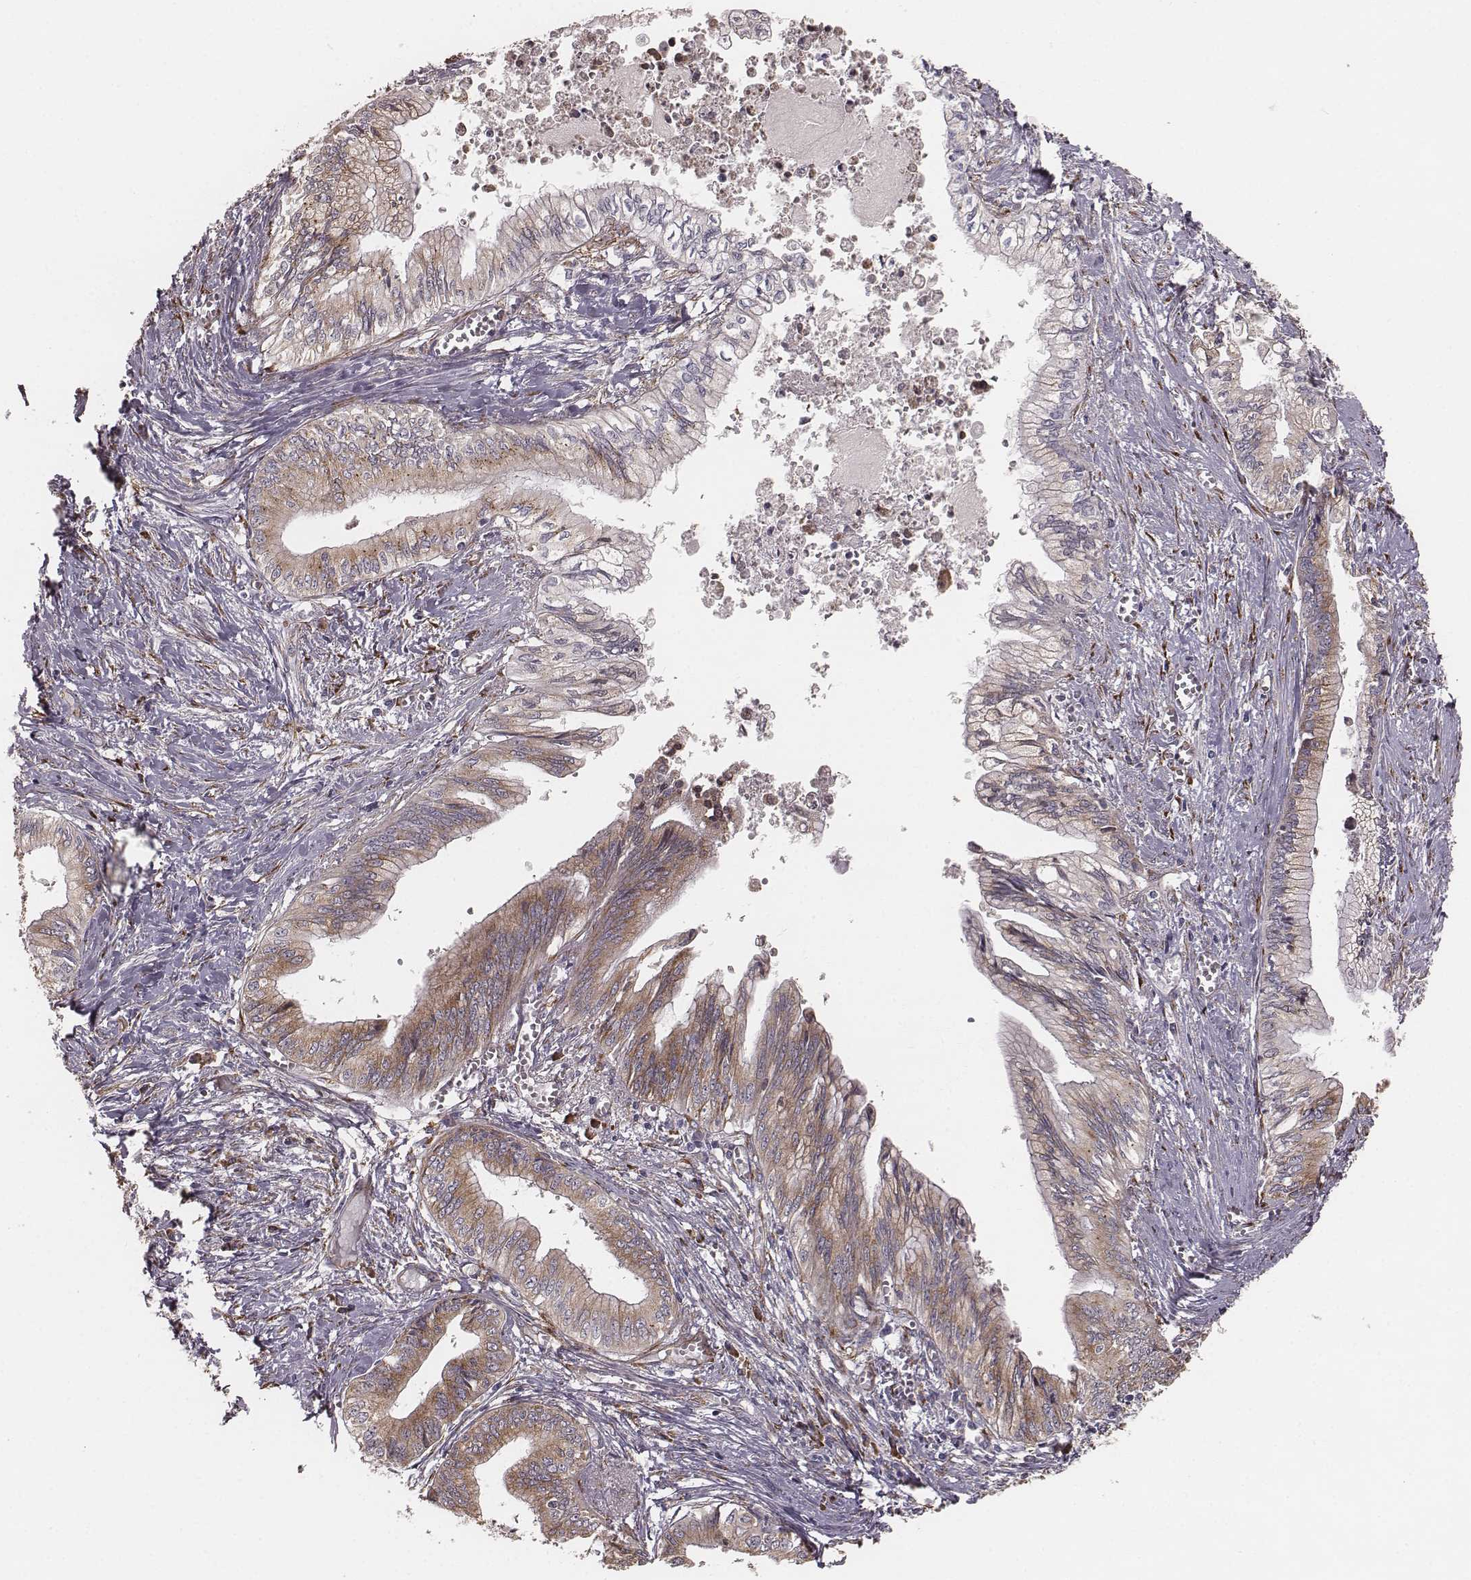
{"staining": {"intensity": "moderate", "quantity": "25%-75%", "location": "cytoplasmic/membranous"}, "tissue": "pancreatic cancer", "cell_type": "Tumor cells", "image_type": "cancer", "snomed": [{"axis": "morphology", "description": "Adenocarcinoma, NOS"}, {"axis": "topography", "description": "Pancreas"}], "caption": "Immunohistochemistry micrograph of neoplastic tissue: human pancreatic adenocarcinoma stained using immunohistochemistry (IHC) demonstrates medium levels of moderate protein expression localized specifically in the cytoplasmic/membranous of tumor cells, appearing as a cytoplasmic/membranous brown color.", "gene": "PALMD", "patient": {"sex": "female", "age": 61}}